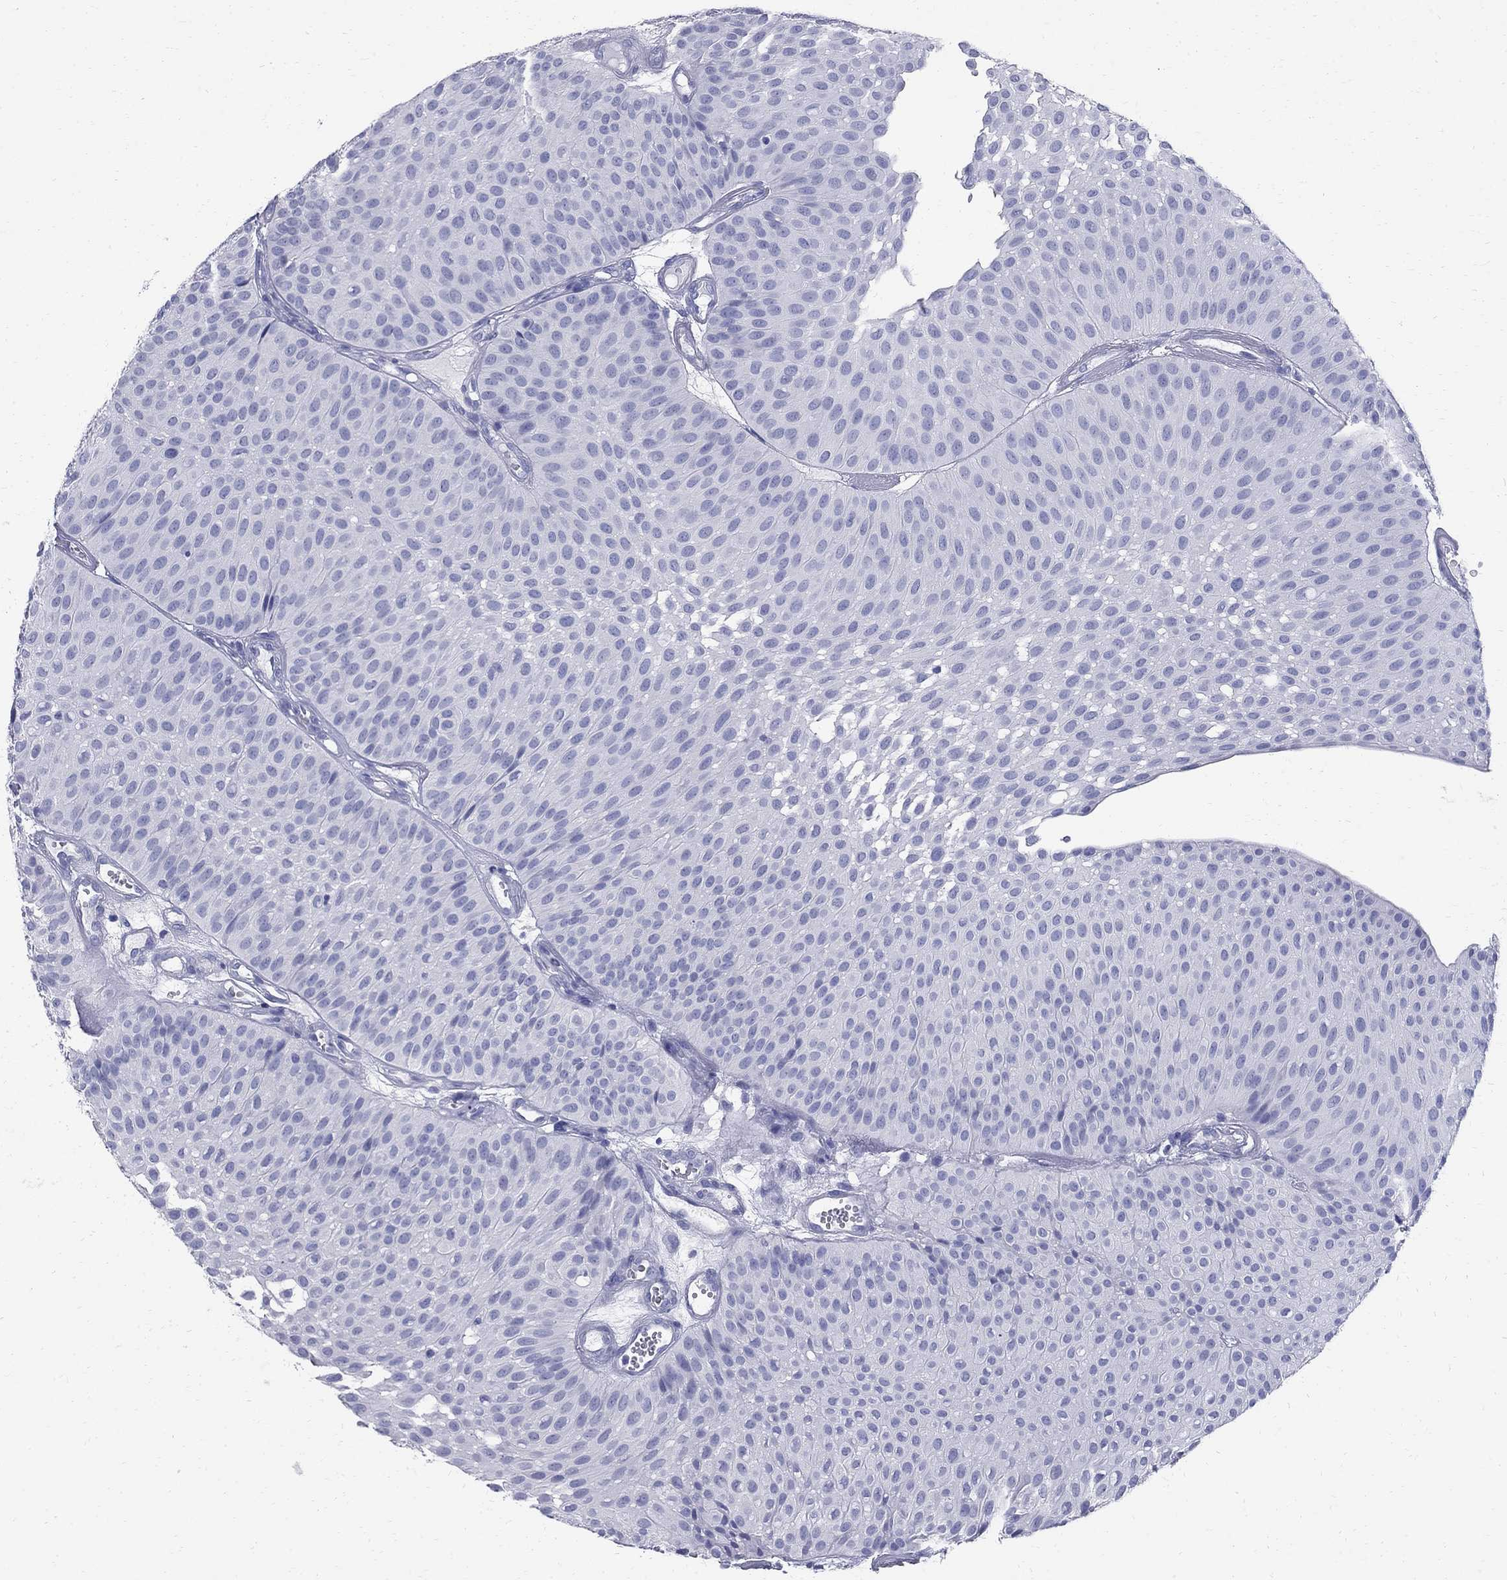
{"staining": {"intensity": "negative", "quantity": "none", "location": "none"}, "tissue": "urothelial cancer", "cell_type": "Tumor cells", "image_type": "cancer", "snomed": [{"axis": "morphology", "description": "Urothelial carcinoma, Low grade"}, {"axis": "topography", "description": "Urinary bladder"}], "caption": "High power microscopy micrograph of an immunohistochemistry histopathology image of urothelial carcinoma (low-grade), revealing no significant expression in tumor cells.", "gene": "SERPINB2", "patient": {"sex": "male", "age": 64}}